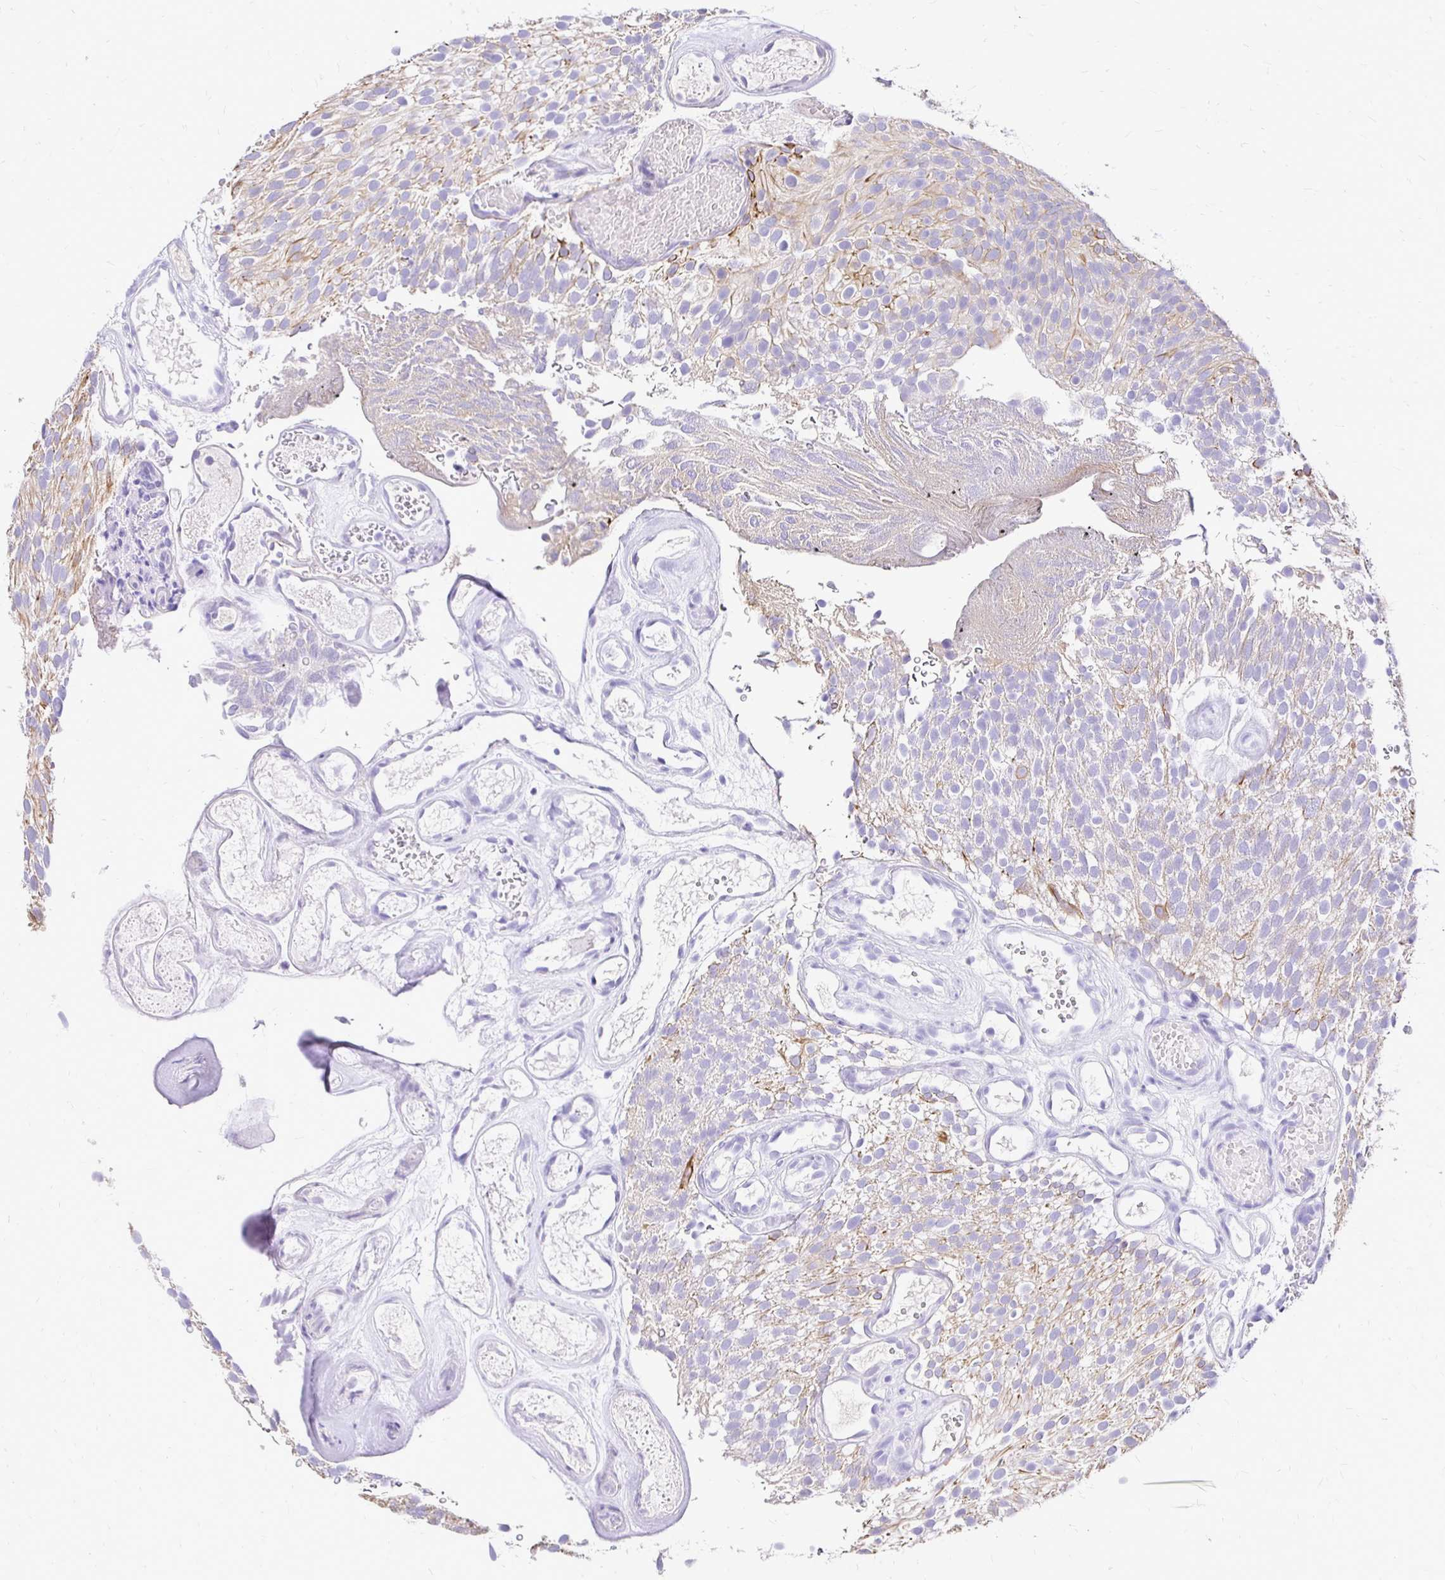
{"staining": {"intensity": "moderate", "quantity": "25%-75%", "location": "cytoplasmic/membranous"}, "tissue": "urothelial cancer", "cell_type": "Tumor cells", "image_type": "cancer", "snomed": [{"axis": "morphology", "description": "Urothelial carcinoma, Low grade"}, {"axis": "topography", "description": "Urinary bladder"}], "caption": "Approximately 25%-75% of tumor cells in human urothelial carcinoma (low-grade) demonstrate moderate cytoplasmic/membranous protein positivity as visualized by brown immunohistochemical staining.", "gene": "TAF1D", "patient": {"sex": "male", "age": 78}}